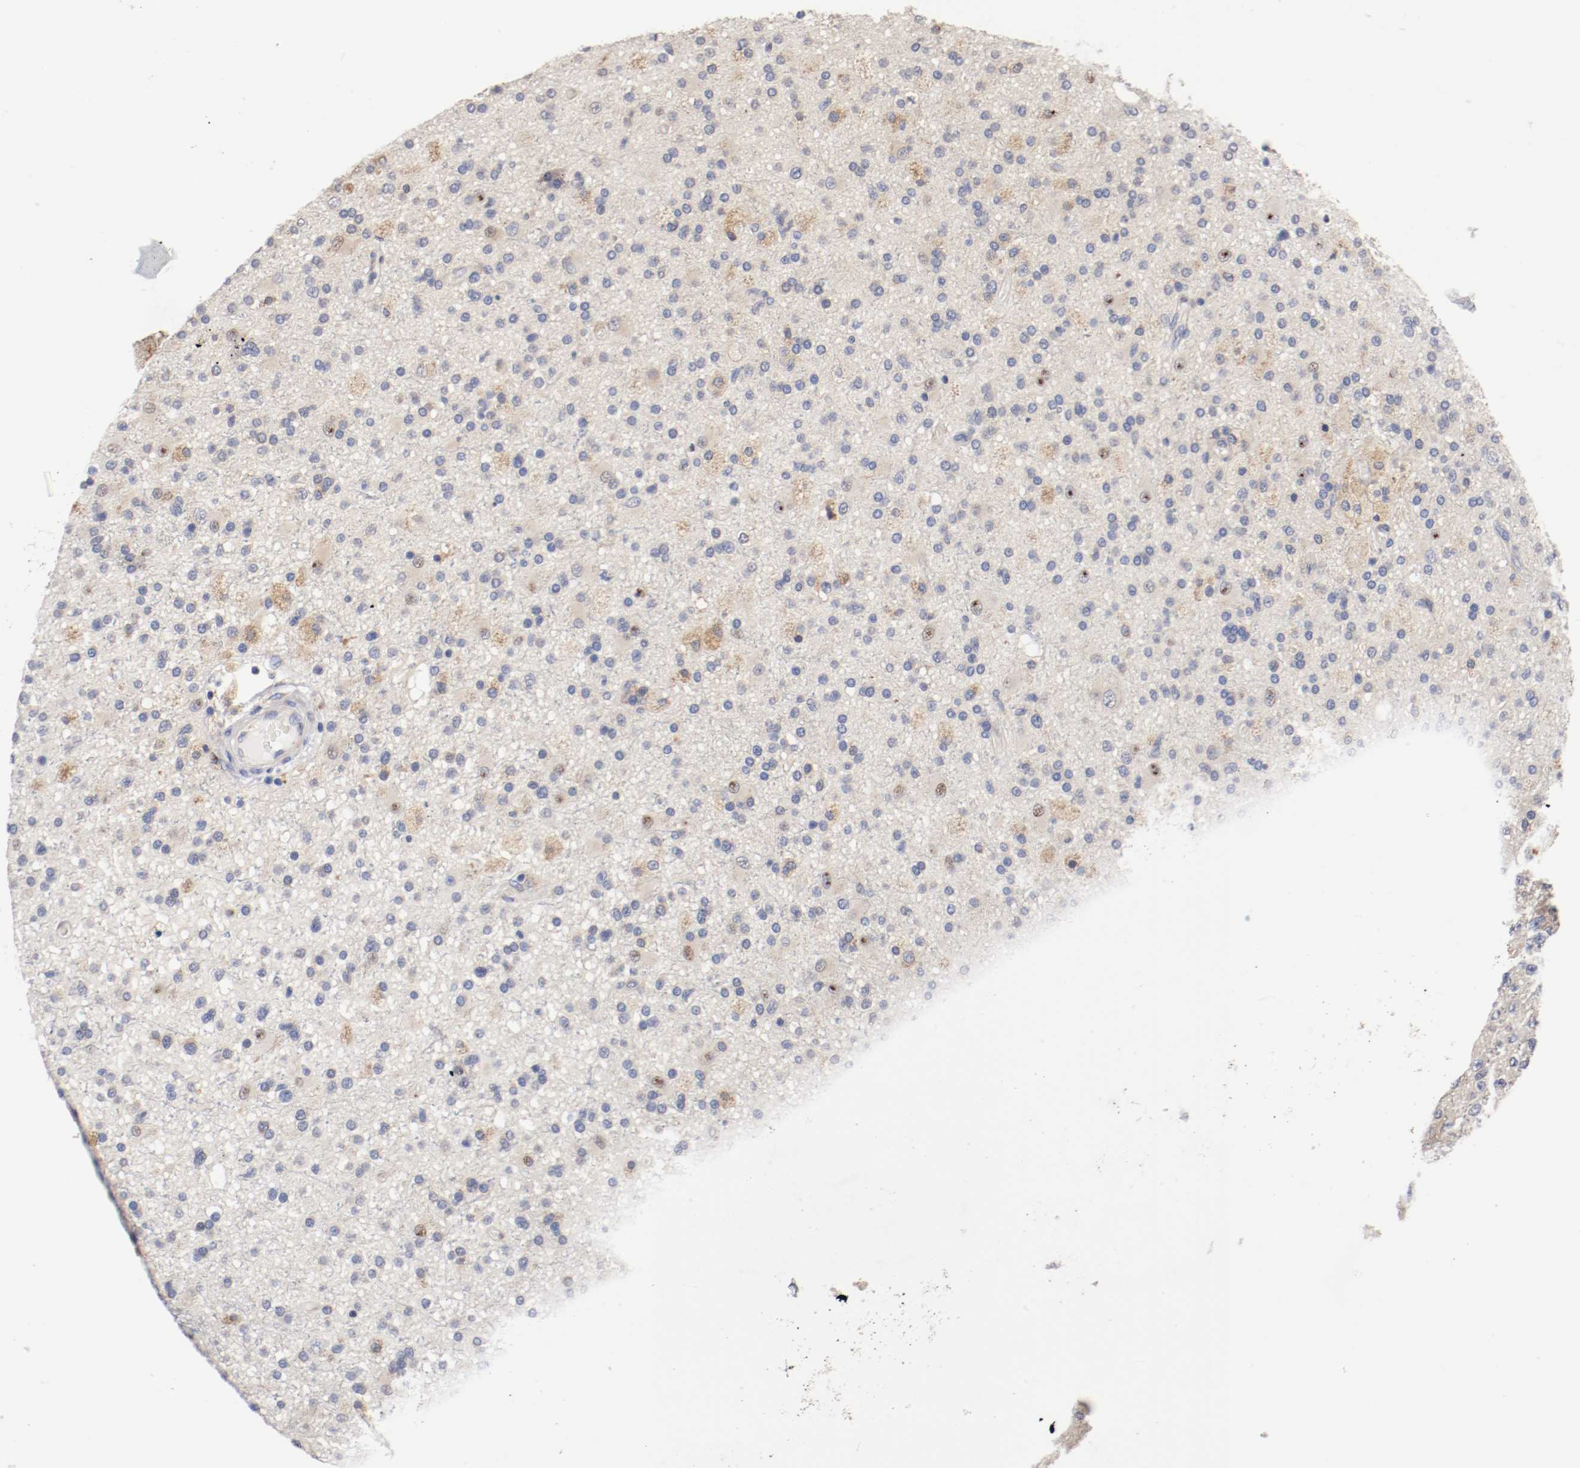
{"staining": {"intensity": "weak", "quantity": ">75%", "location": "cytoplasmic/membranous"}, "tissue": "glioma", "cell_type": "Tumor cells", "image_type": "cancer", "snomed": [{"axis": "morphology", "description": "Glioma, malignant, High grade"}, {"axis": "topography", "description": "Brain"}], "caption": "This histopathology image demonstrates immunohistochemistry (IHC) staining of human malignant glioma (high-grade), with low weak cytoplasmic/membranous staining in approximately >75% of tumor cells.", "gene": "TNFSF13", "patient": {"sex": "male", "age": 33}}